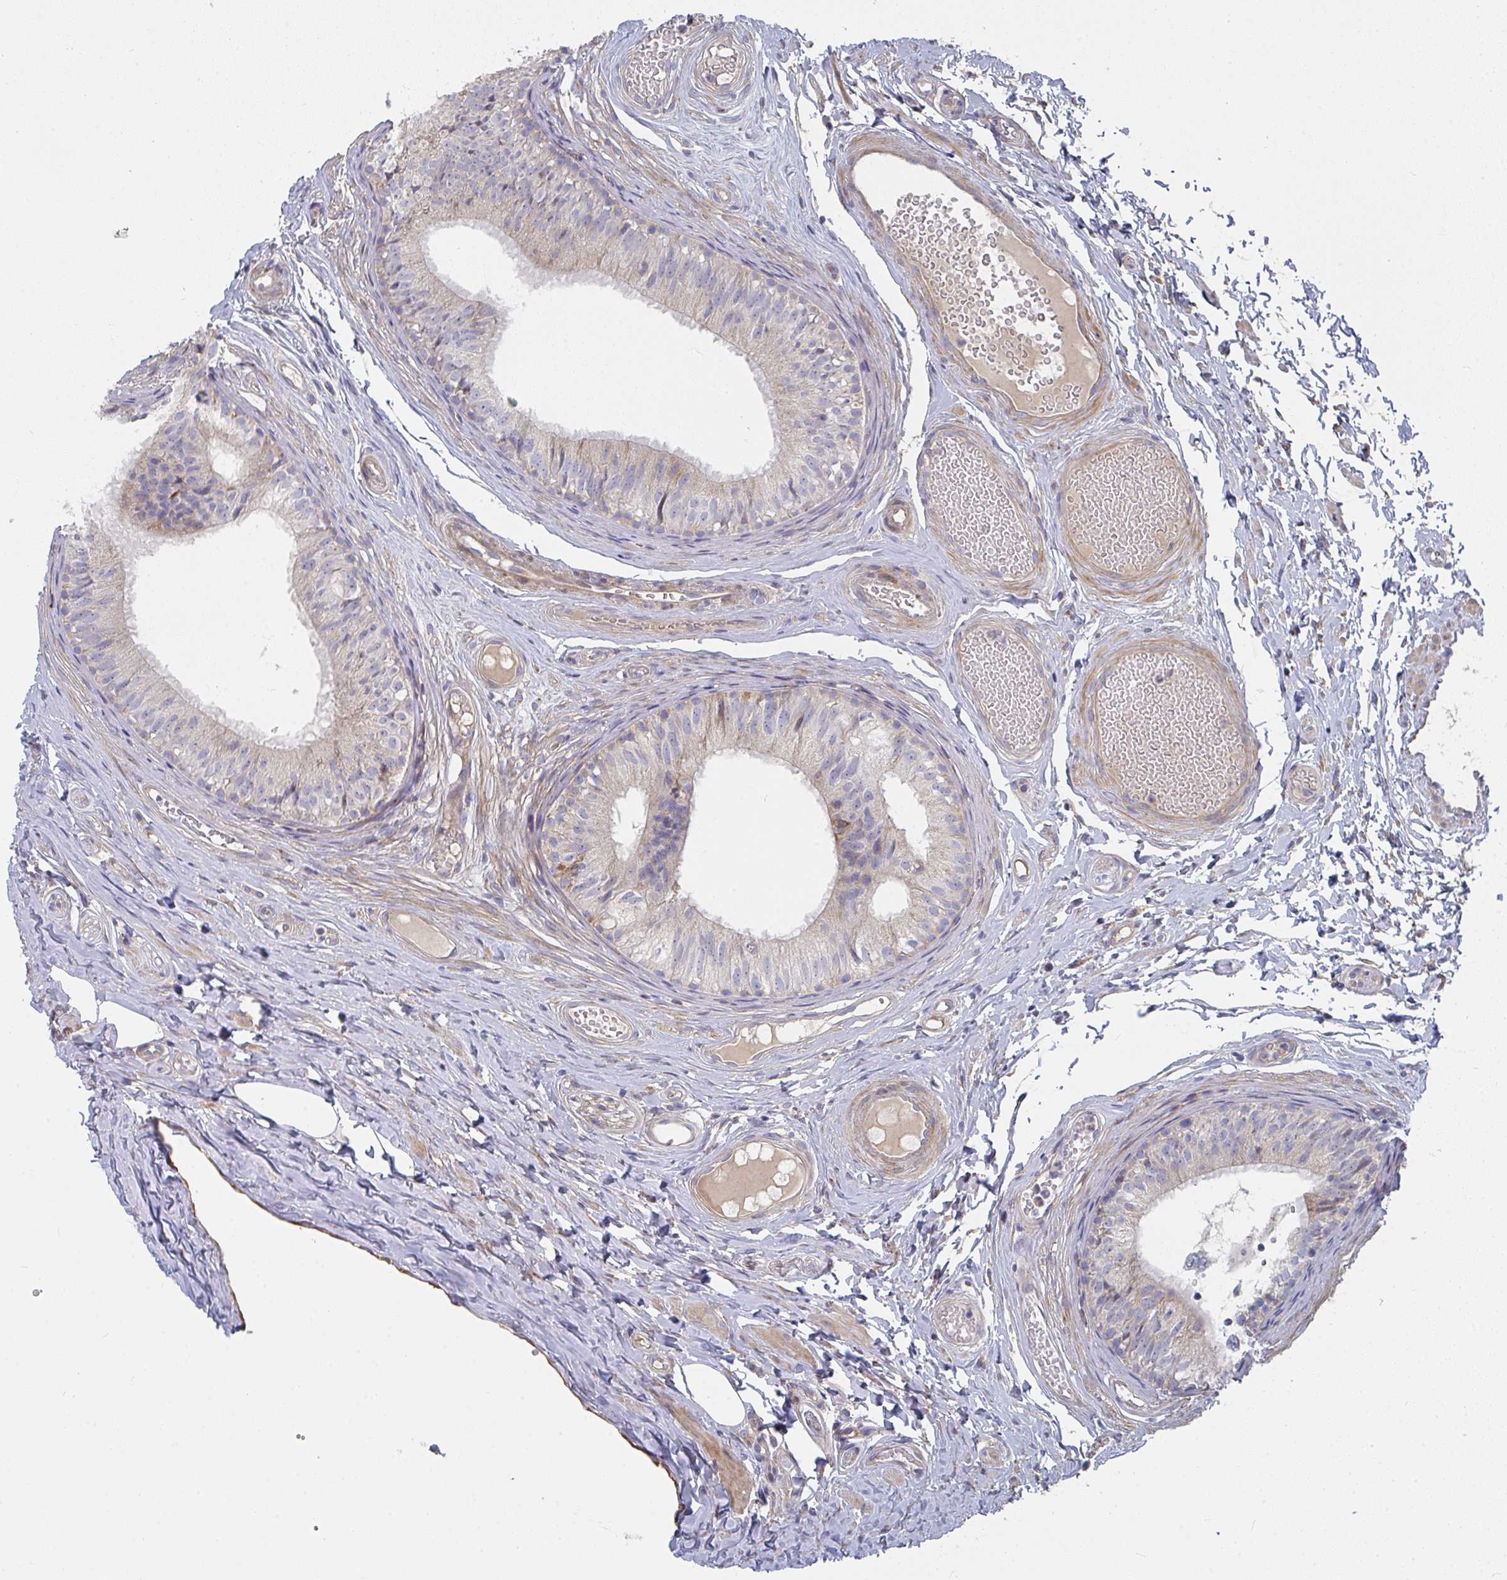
{"staining": {"intensity": "weak", "quantity": "25%-75%", "location": "cytoplasmic/membranous"}, "tissue": "epididymis", "cell_type": "Glandular cells", "image_type": "normal", "snomed": [{"axis": "morphology", "description": "Normal tissue, NOS"}, {"axis": "morphology", "description": "Seminoma, NOS"}, {"axis": "topography", "description": "Testis"}, {"axis": "topography", "description": "Epididymis"}], "caption": "Immunohistochemistry (IHC) of normal human epididymis shows low levels of weak cytoplasmic/membranous positivity in about 25%-75% of glandular cells. The protein of interest is shown in brown color, while the nuclei are stained blue.", "gene": "RHEBL1", "patient": {"sex": "male", "age": 34}}